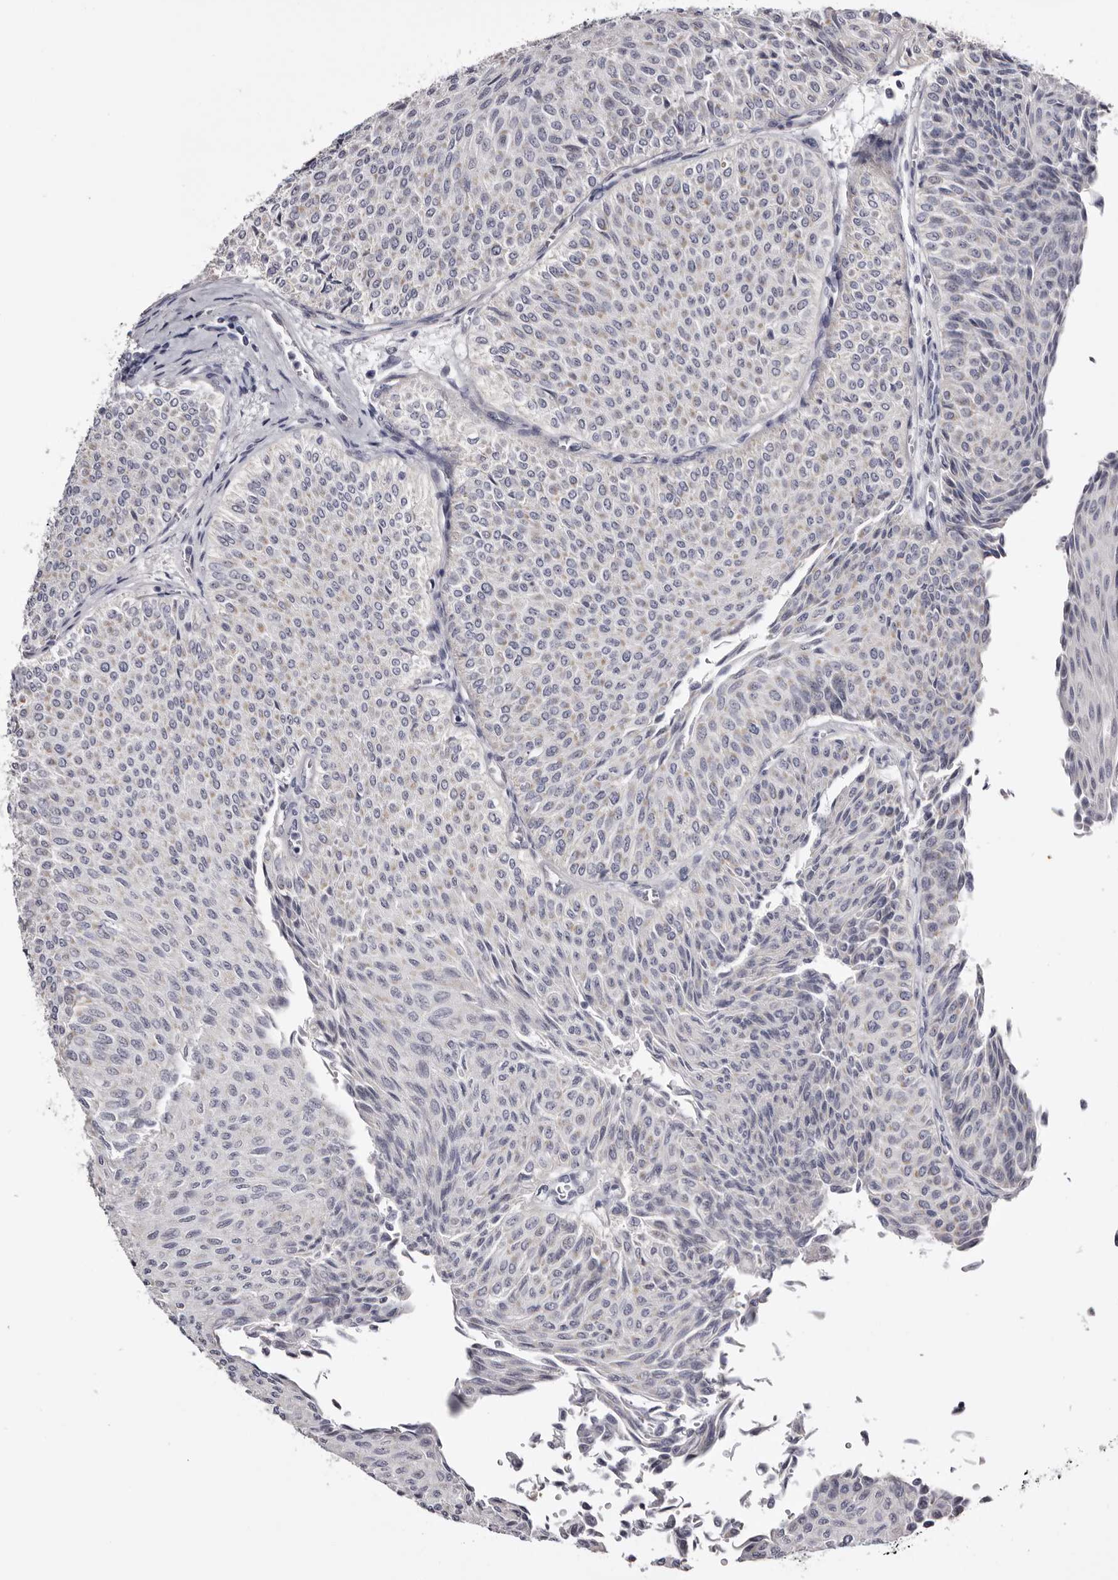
{"staining": {"intensity": "negative", "quantity": "none", "location": "none"}, "tissue": "urothelial cancer", "cell_type": "Tumor cells", "image_type": "cancer", "snomed": [{"axis": "morphology", "description": "Urothelial carcinoma, Low grade"}, {"axis": "topography", "description": "Urinary bladder"}], "caption": "Tumor cells show no significant positivity in low-grade urothelial carcinoma.", "gene": "CASQ1", "patient": {"sex": "male", "age": 78}}